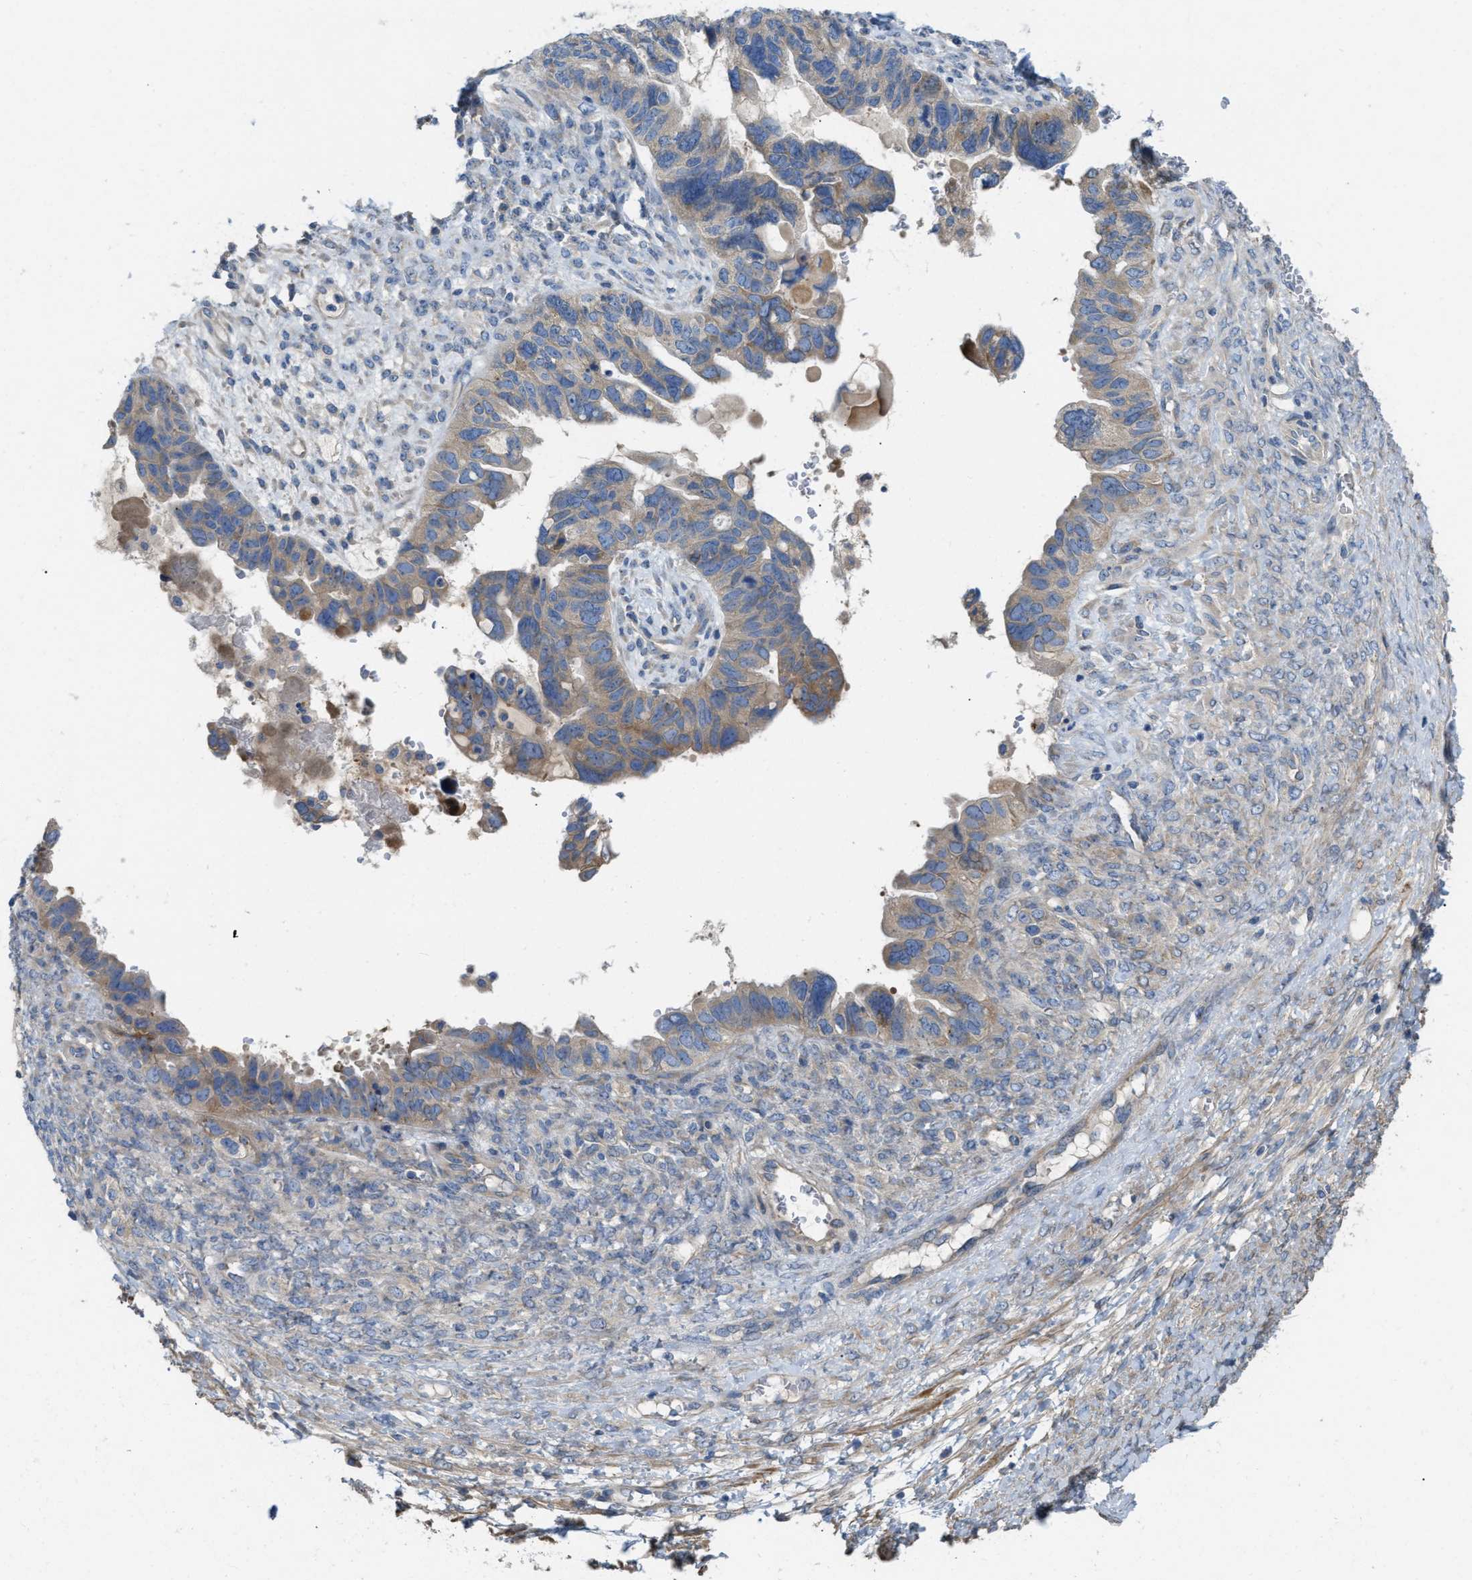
{"staining": {"intensity": "weak", "quantity": ">75%", "location": "cytoplasmic/membranous"}, "tissue": "ovarian cancer", "cell_type": "Tumor cells", "image_type": "cancer", "snomed": [{"axis": "morphology", "description": "Cystadenocarcinoma, serous, NOS"}, {"axis": "topography", "description": "Ovary"}], "caption": "Human ovarian serous cystadenocarcinoma stained with a brown dye displays weak cytoplasmic/membranous positive staining in approximately >75% of tumor cells.", "gene": "DHX58", "patient": {"sex": "female", "age": 79}}